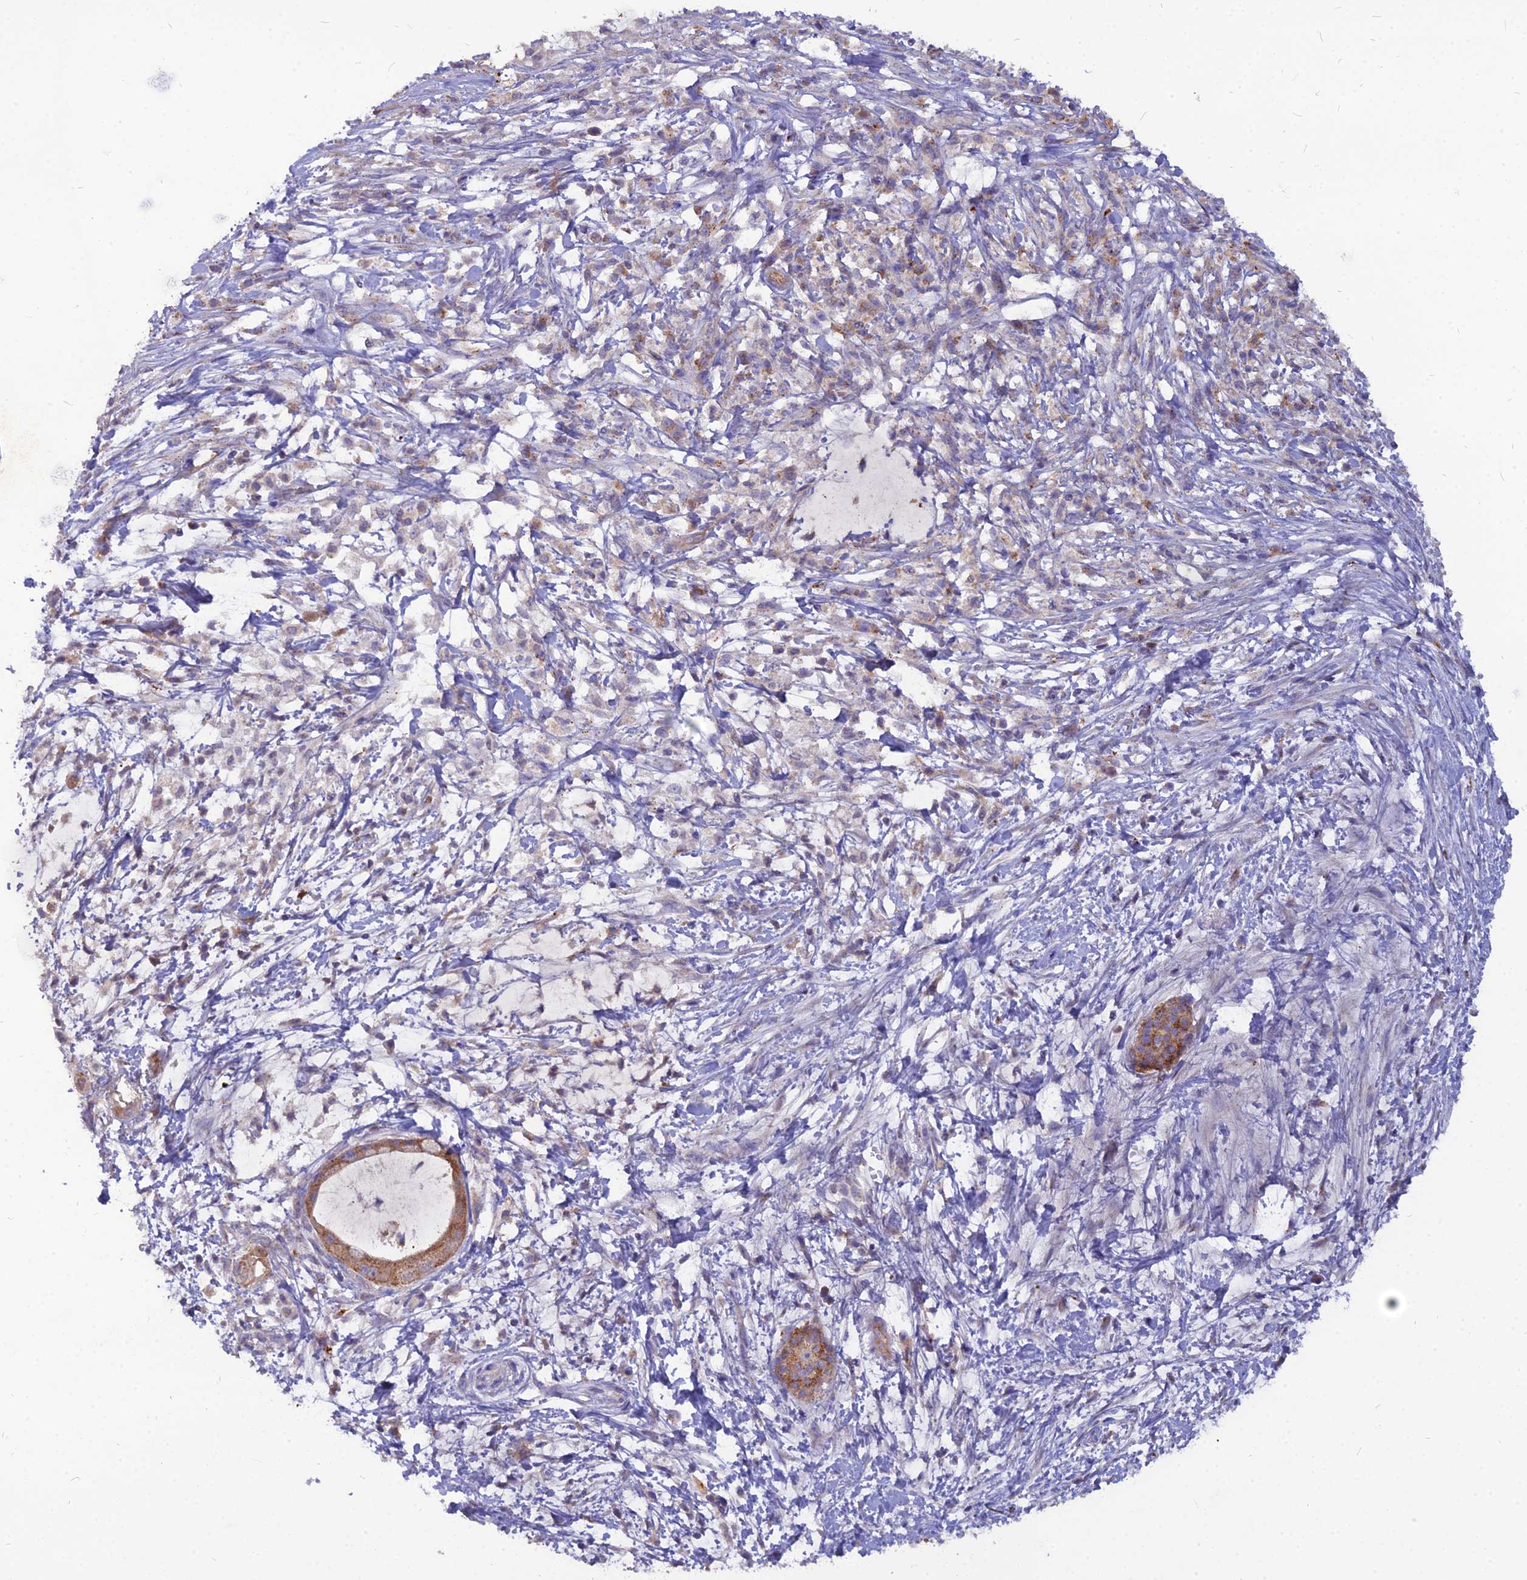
{"staining": {"intensity": "moderate", "quantity": ">75%", "location": "cytoplasmic/membranous"}, "tissue": "pancreatic cancer", "cell_type": "Tumor cells", "image_type": "cancer", "snomed": [{"axis": "morphology", "description": "Adenocarcinoma, NOS"}, {"axis": "topography", "description": "Pancreas"}], "caption": "A photomicrograph of pancreatic adenocarcinoma stained for a protein exhibits moderate cytoplasmic/membranous brown staining in tumor cells. The protein of interest is shown in brown color, while the nuclei are stained blue.", "gene": "PCED1B", "patient": {"sex": "male", "age": 48}}